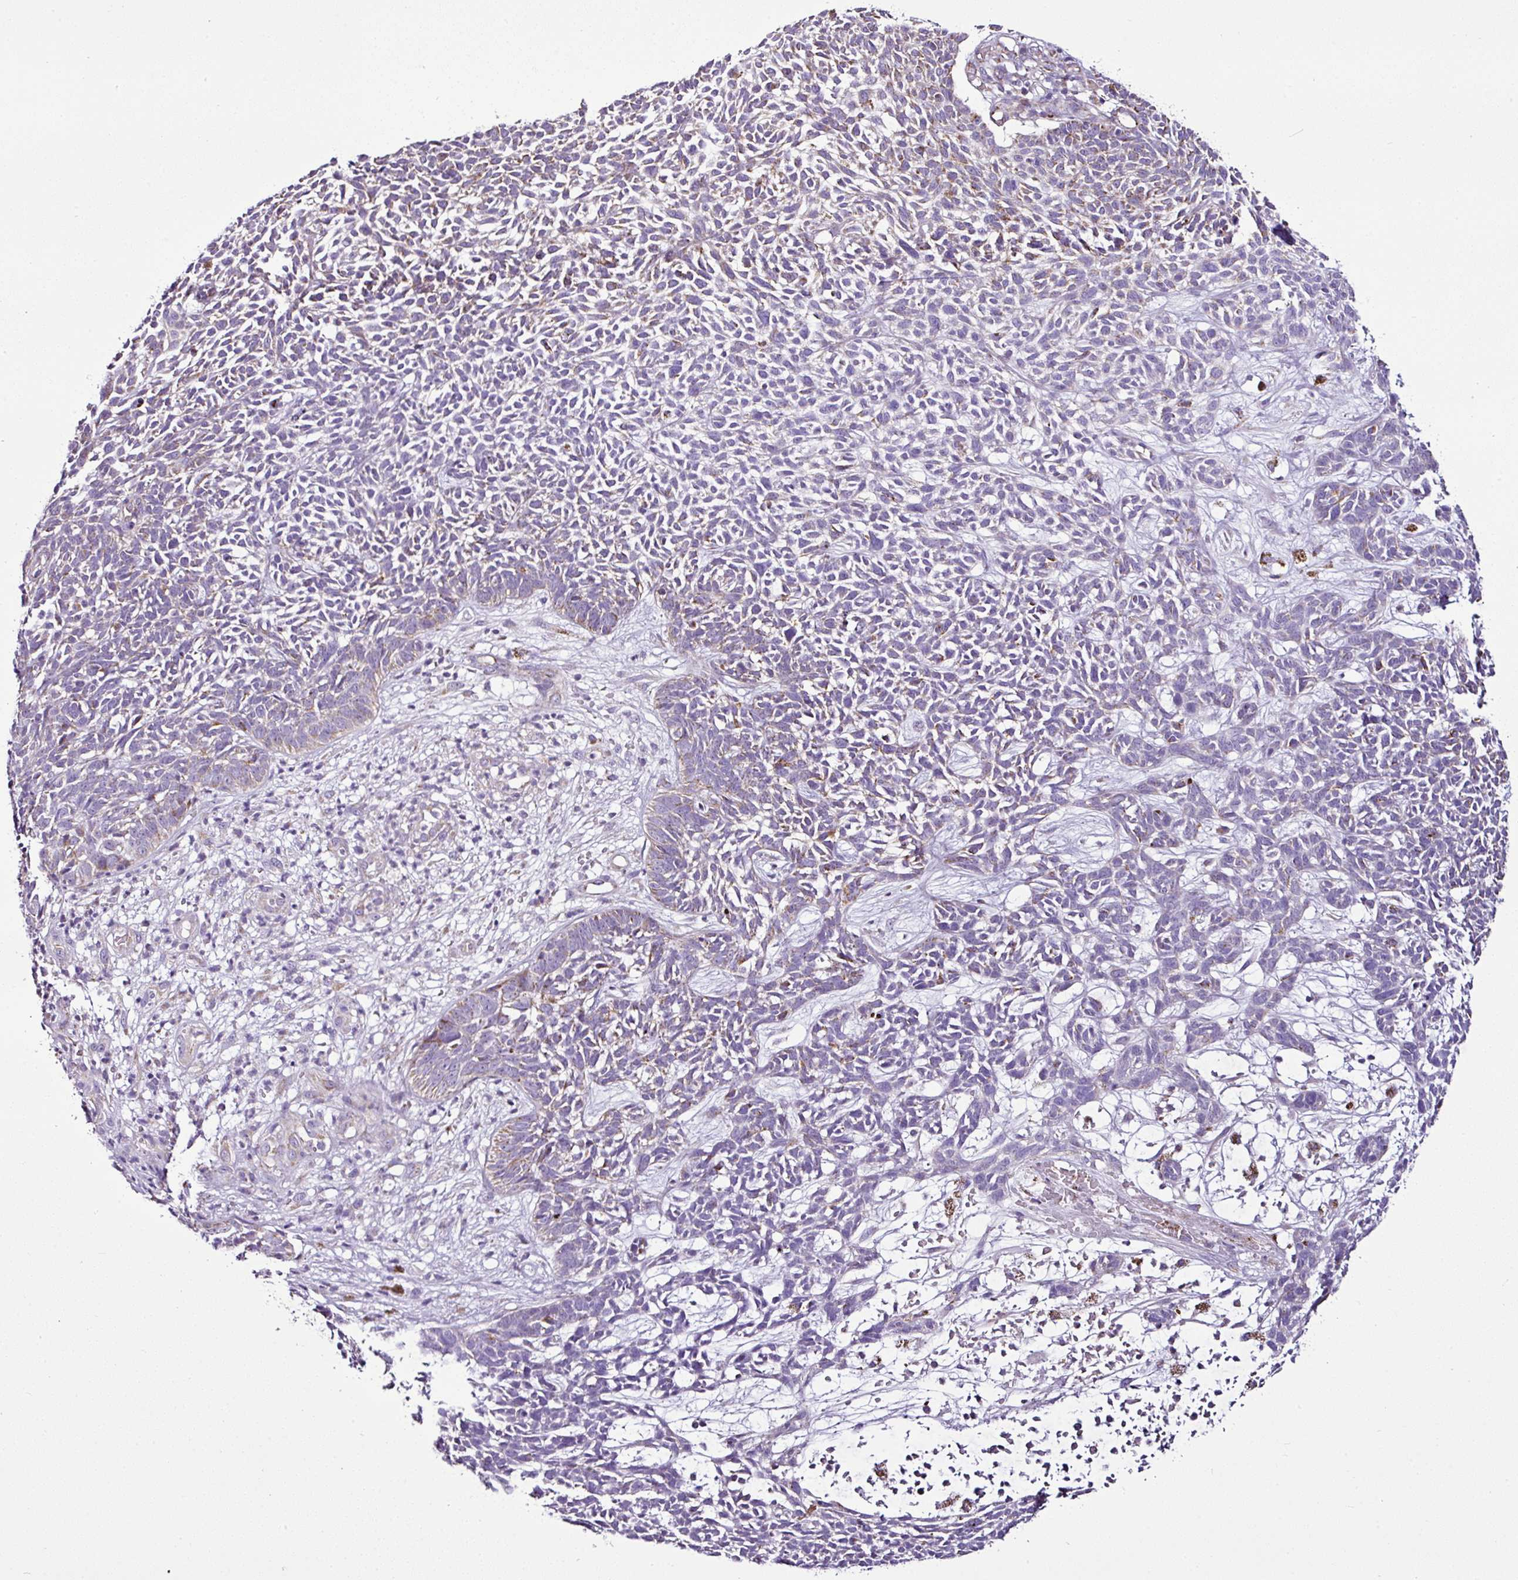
{"staining": {"intensity": "weak", "quantity": "25%-75%", "location": "cytoplasmic/membranous"}, "tissue": "skin cancer", "cell_type": "Tumor cells", "image_type": "cancer", "snomed": [{"axis": "morphology", "description": "Basal cell carcinoma"}, {"axis": "topography", "description": "Skin"}], "caption": "This is a micrograph of immunohistochemistry staining of skin basal cell carcinoma, which shows weak staining in the cytoplasmic/membranous of tumor cells.", "gene": "DPAGT1", "patient": {"sex": "female", "age": 84}}